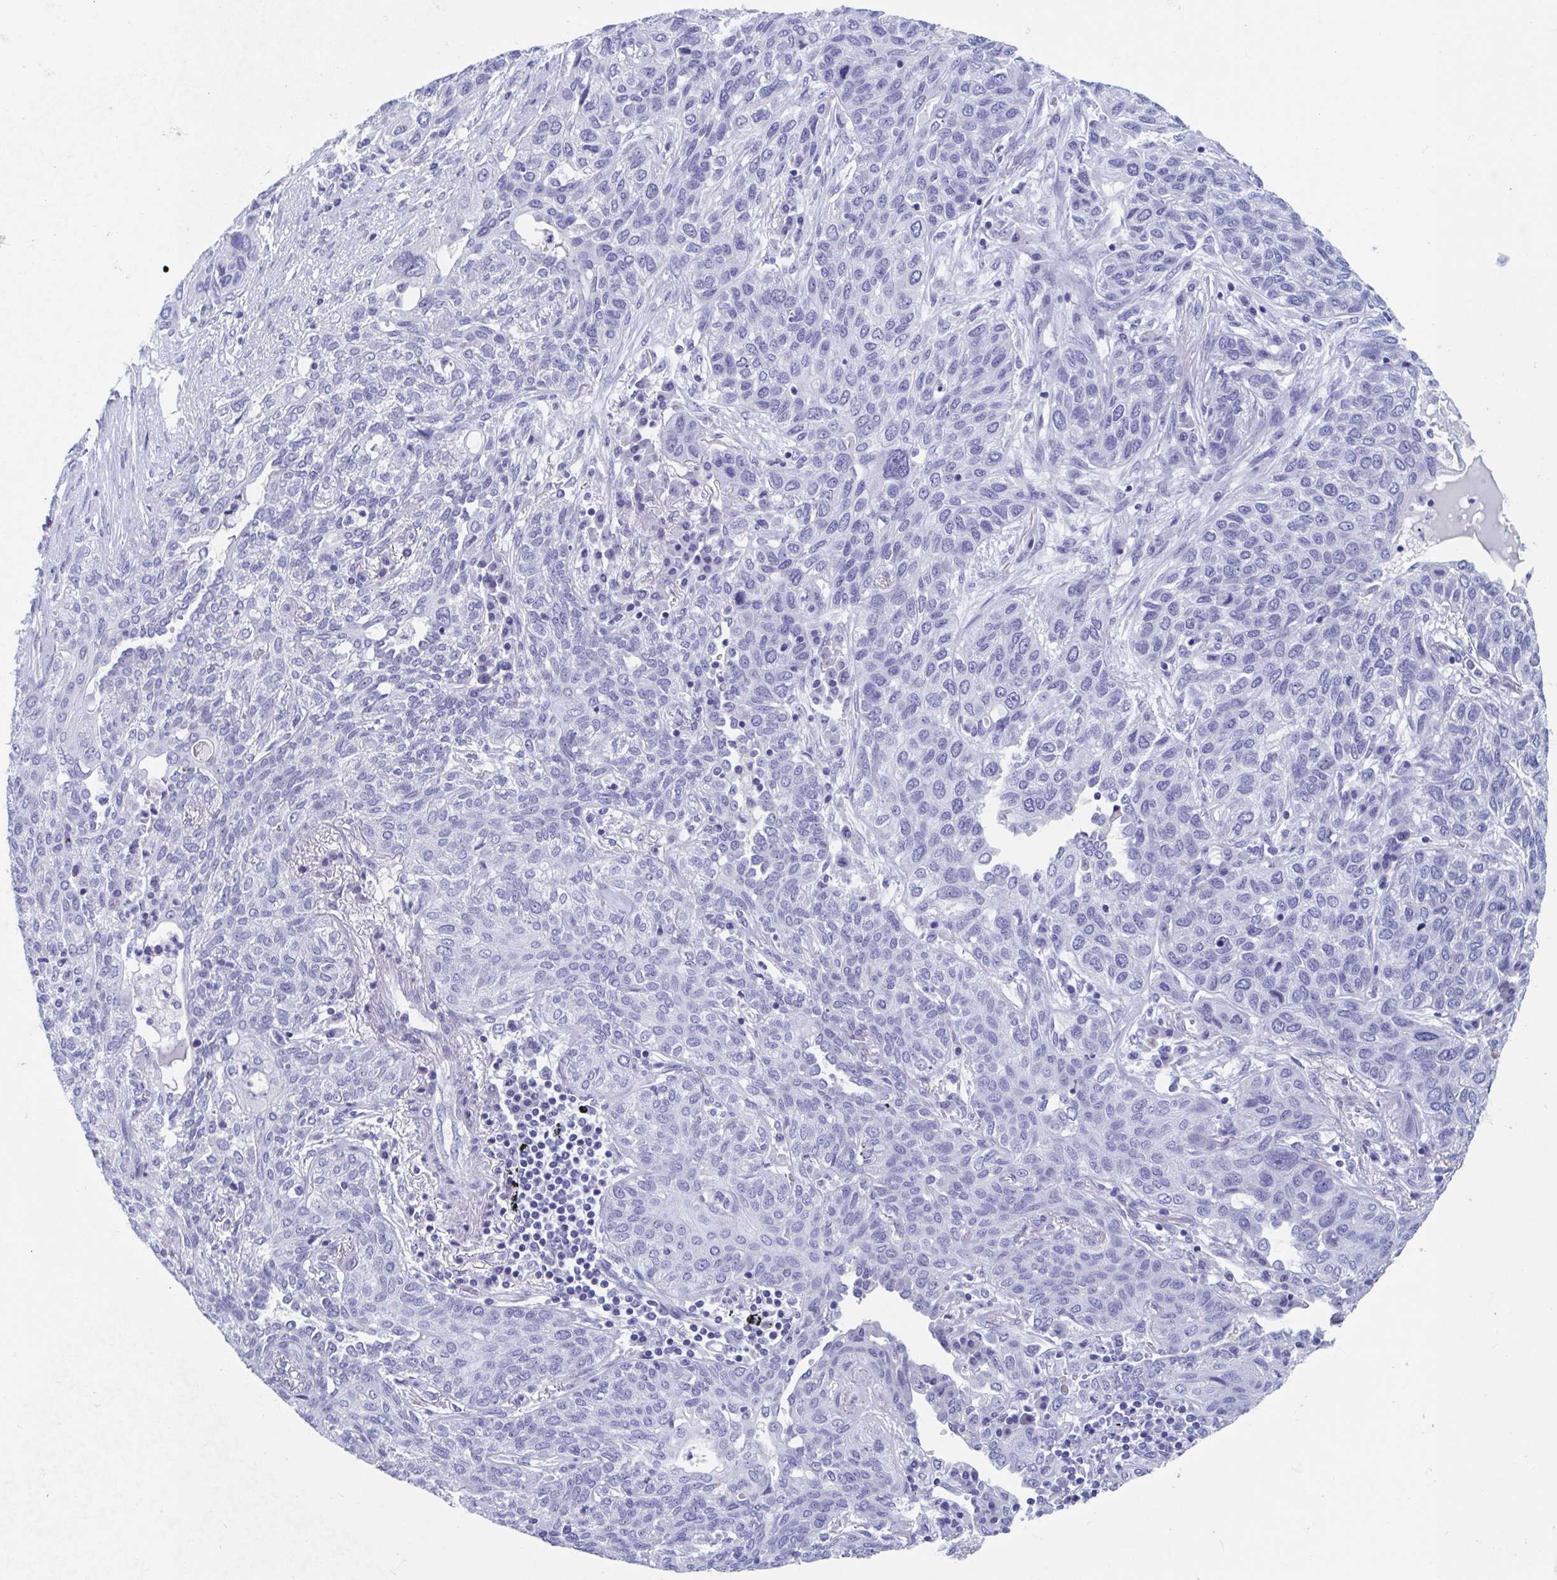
{"staining": {"intensity": "negative", "quantity": "none", "location": "none"}, "tissue": "lung cancer", "cell_type": "Tumor cells", "image_type": "cancer", "snomed": [{"axis": "morphology", "description": "Squamous cell carcinoma, NOS"}, {"axis": "topography", "description": "Lung"}], "caption": "Human lung cancer stained for a protein using IHC demonstrates no expression in tumor cells.", "gene": "SHCBP1L", "patient": {"sex": "female", "age": 70}}